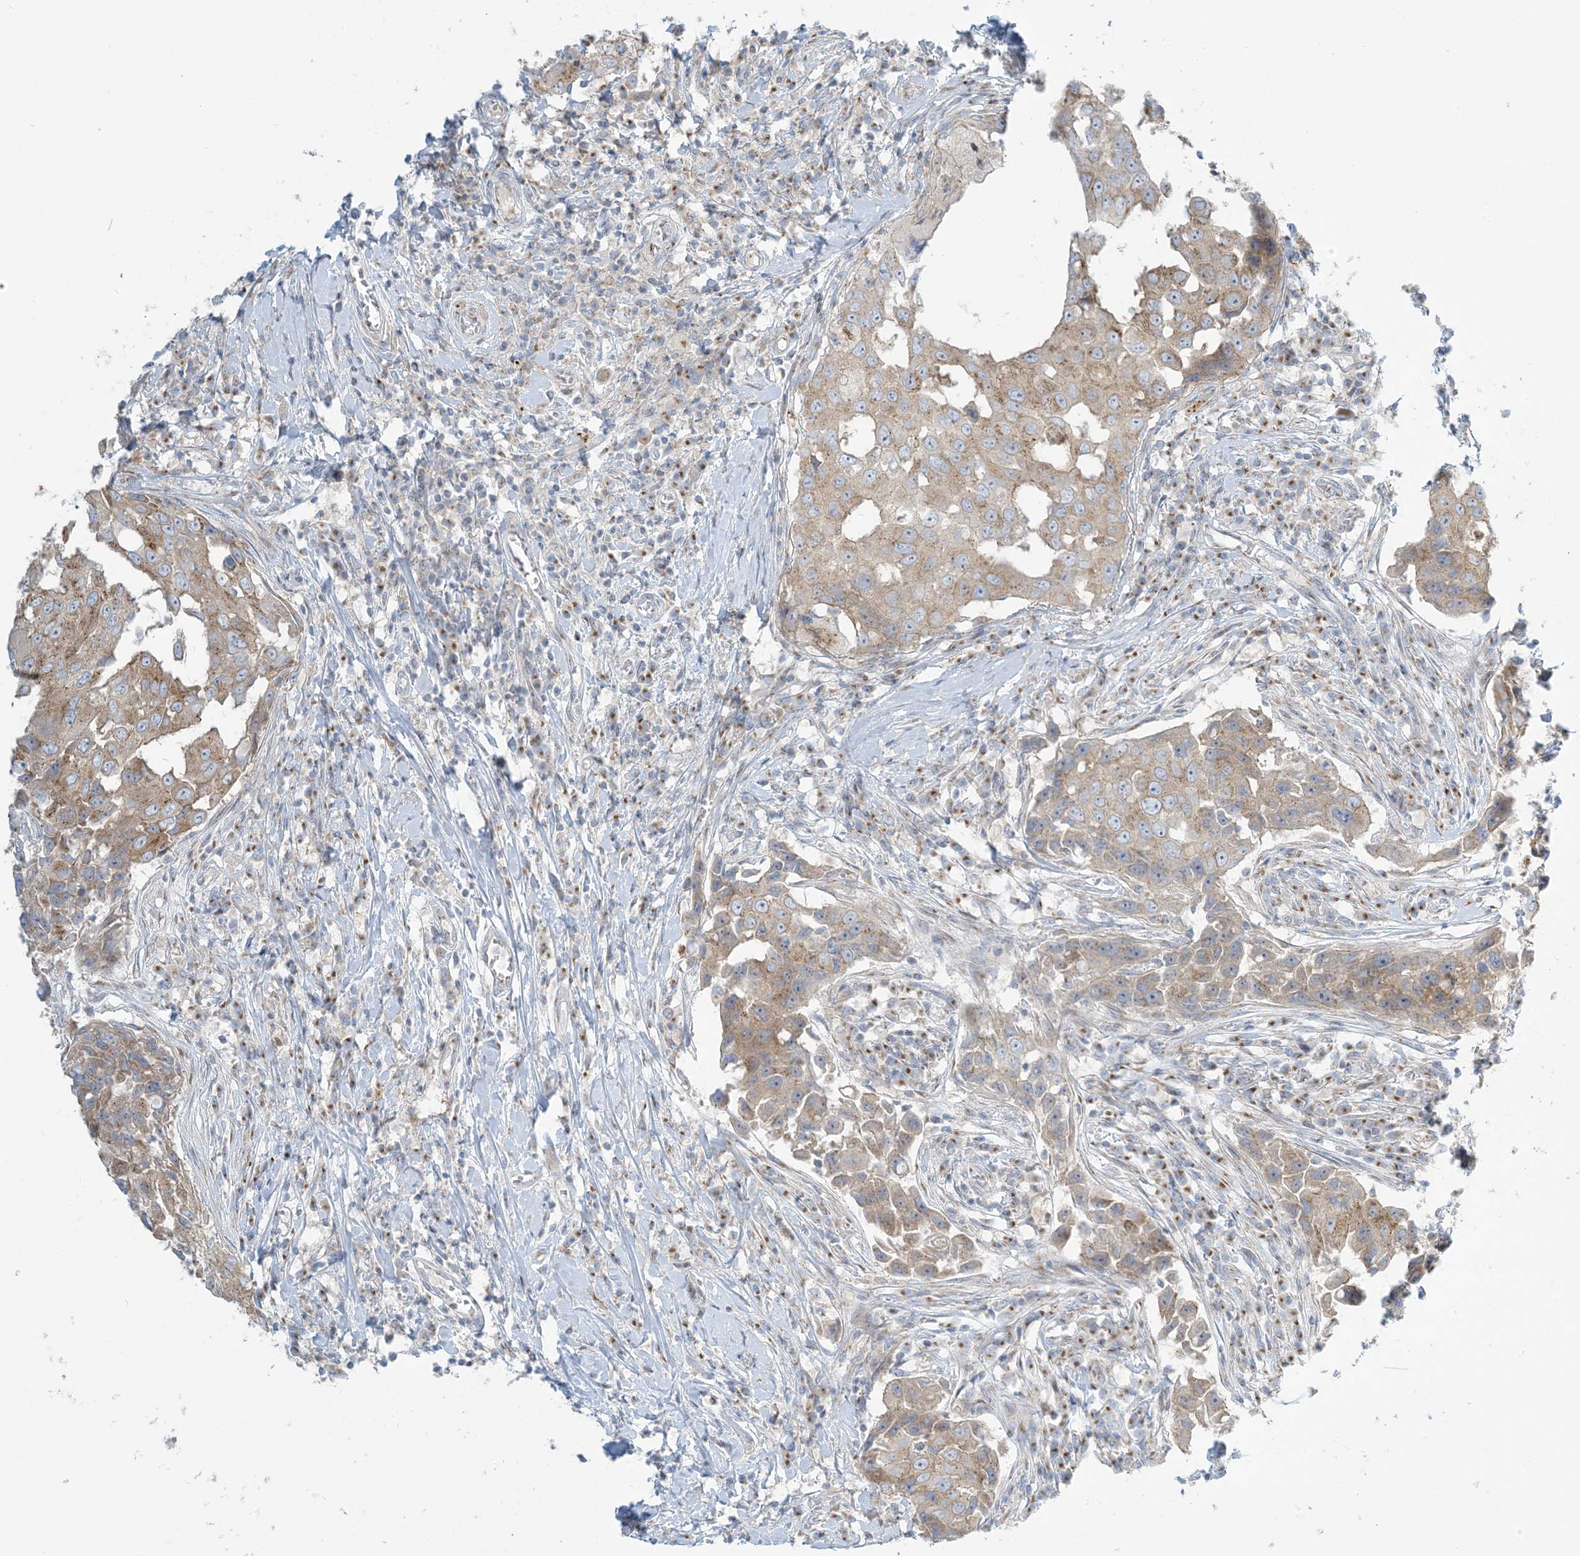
{"staining": {"intensity": "weak", "quantity": ">75%", "location": "cytoplasmic/membranous"}, "tissue": "breast cancer", "cell_type": "Tumor cells", "image_type": "cancer", "snomed": [{"axis": "morphology", "description": "Duct carcinoma"}, {"axis": "topography", "description": "Breast"}], "caption": "This image exhibits immunohistochemistry (IHC) staining of intraductal carcinoma (breast), with low weak cytoplasmic/membranous expression in approximately >75% of tumor cells.", "gene": "AFTPH", "patient": {"sex": "female", "age": 27}}